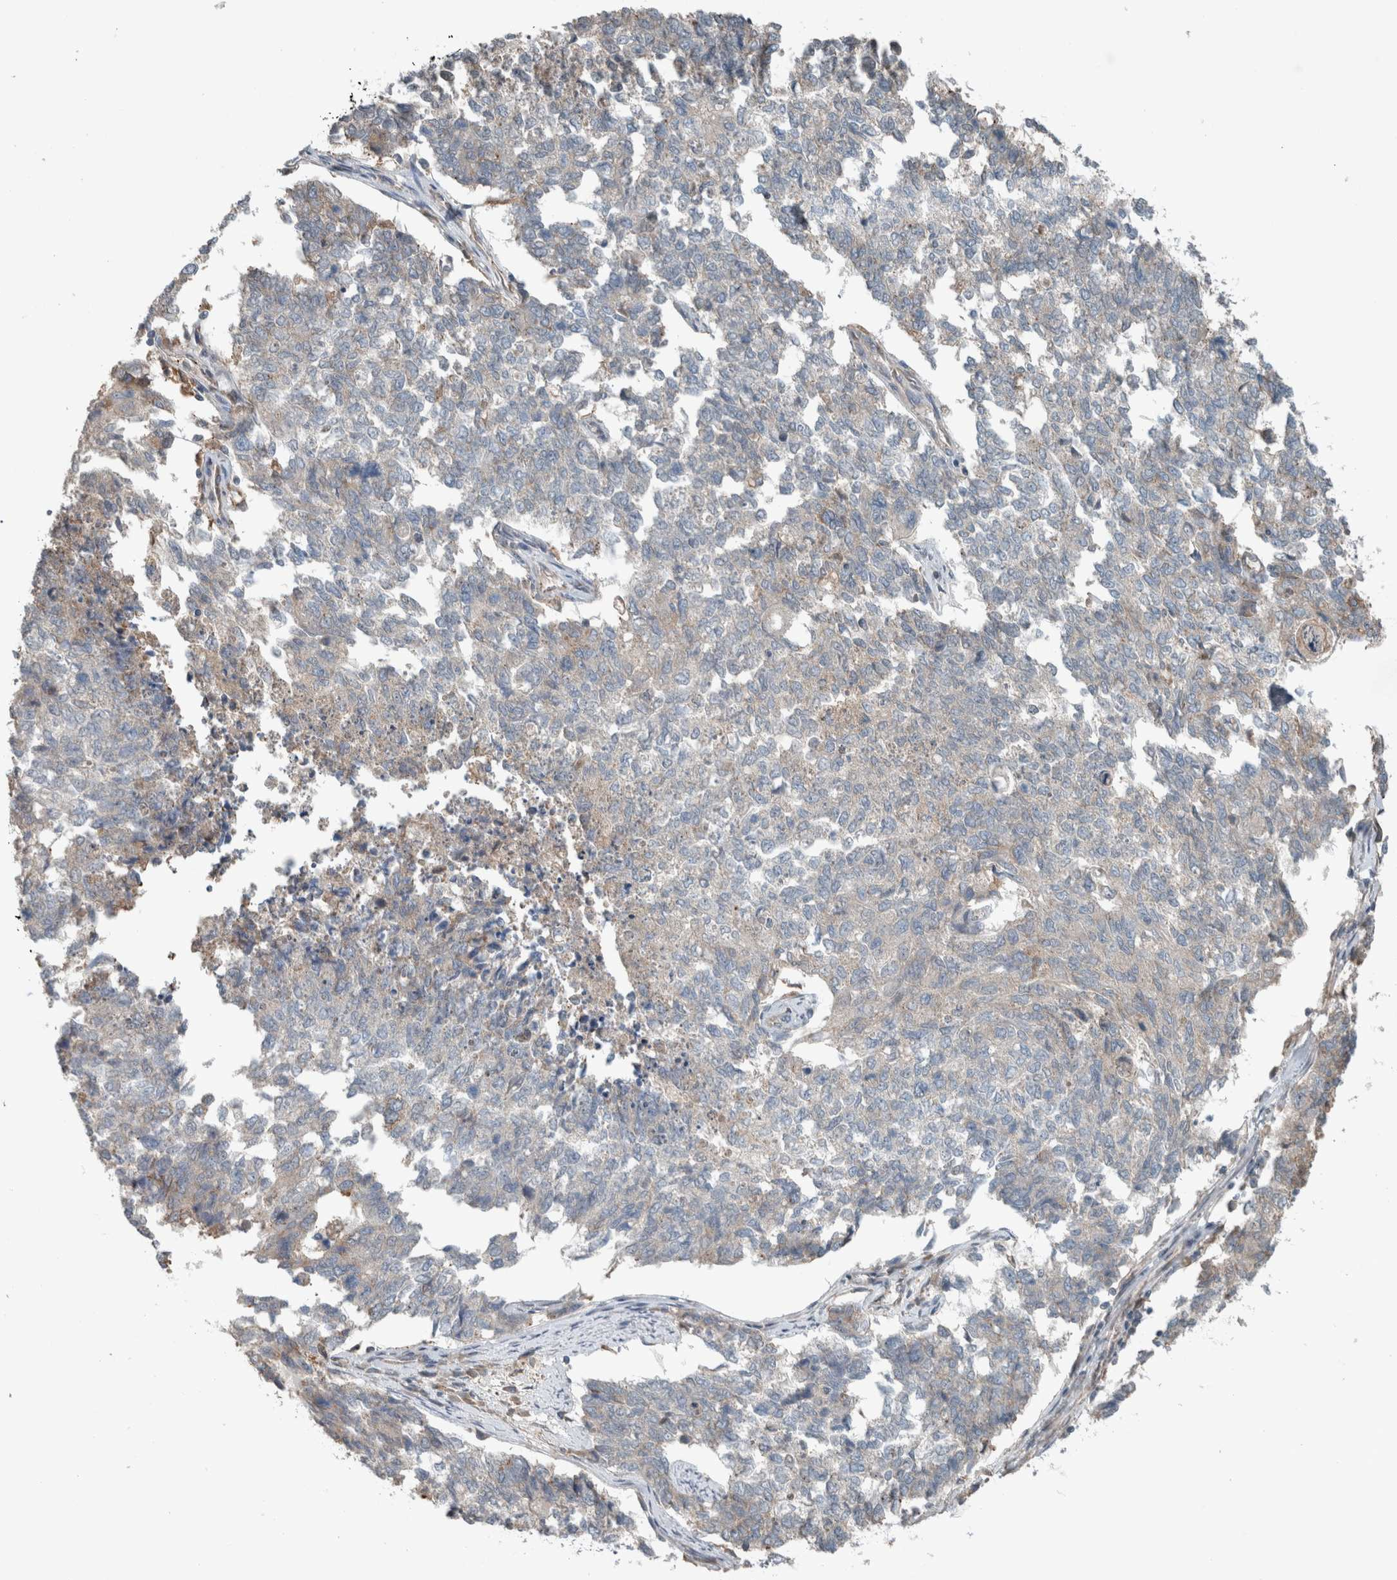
{"staining": {"intensity": "weak", "quantity": "<25%", "location": "cytoplasmic/membranous"}, "tissue": "cervical cancer", "cell_type": "Tumor cells", "image_type": "cancer", "snomed": [{"axis": "morphology", "description": "Squamous cell carcinoma, NOS"}, {"axis": "topography", "description": "Cervix"}], "caption": "The histopathology image reveals no staining of tumor cells in cervical squamous cell carcinoma. The staining was performed using DAB to visualize the protein expression in brown, while the nuclei were stained in blue with hematoxylin (Magnification: 20x).", "gene": "JADE2", "patient": {"sex": "female", "age": 63}}